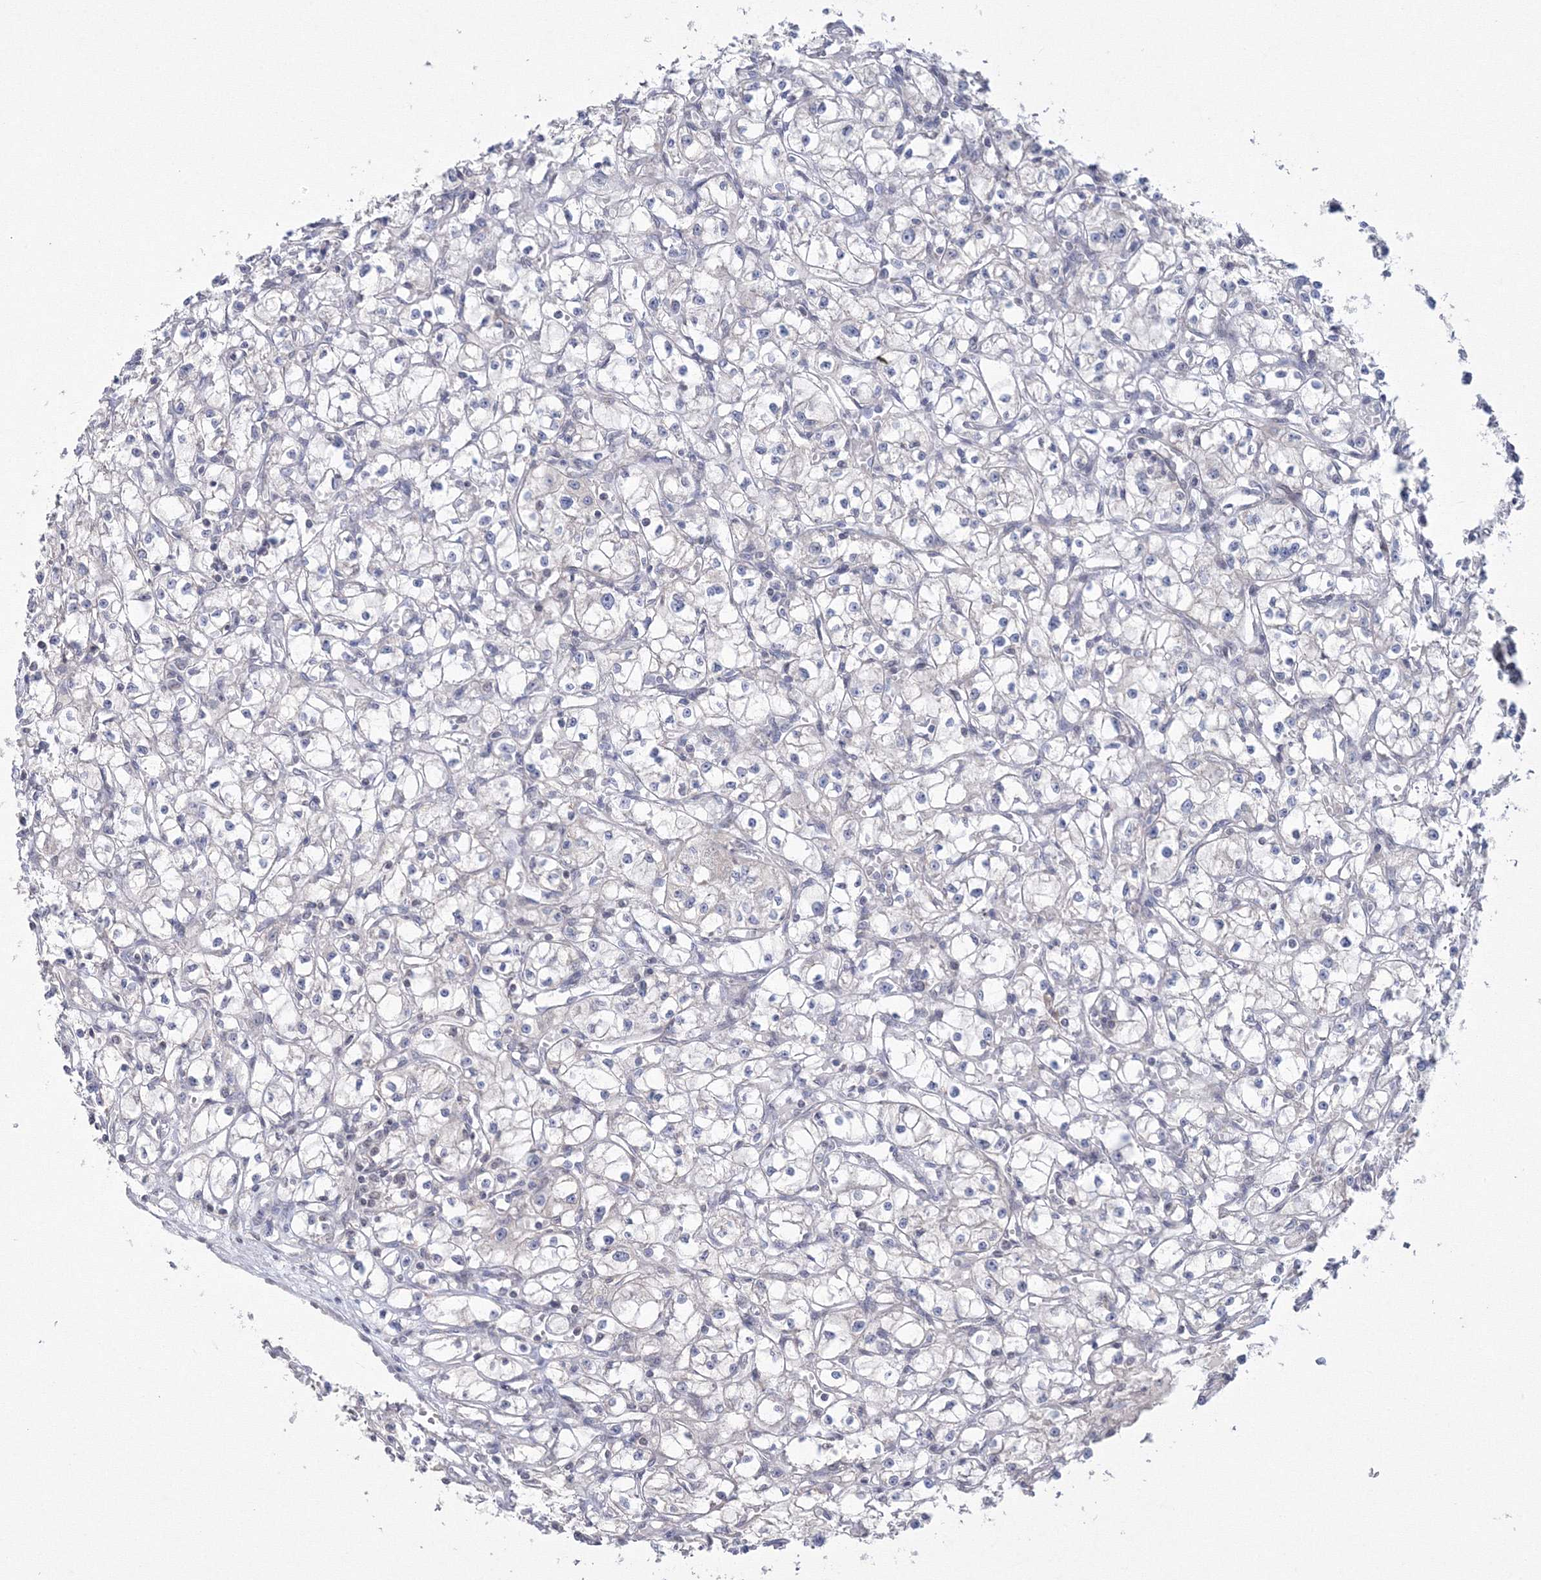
{"staining": {"intensity": "negative", "quantity": "none", "location": "none"}, "tissue": "renal cancer", "cell_type": "Tumor cells", "image_type": "cancer", "snomed": [{"axis": "morphology", "description": "Adenocarcinoma, NOS"}, {"axis": "topography", "description": "Kidney"}], "caption": "This is a micrograph of immunohistochemistry (IHC) staining of renal adenocarcinoma, which shows no staining in tumor cells.", "gene": "GRSF1", "patient": {"sex": "male", "age": 56}}